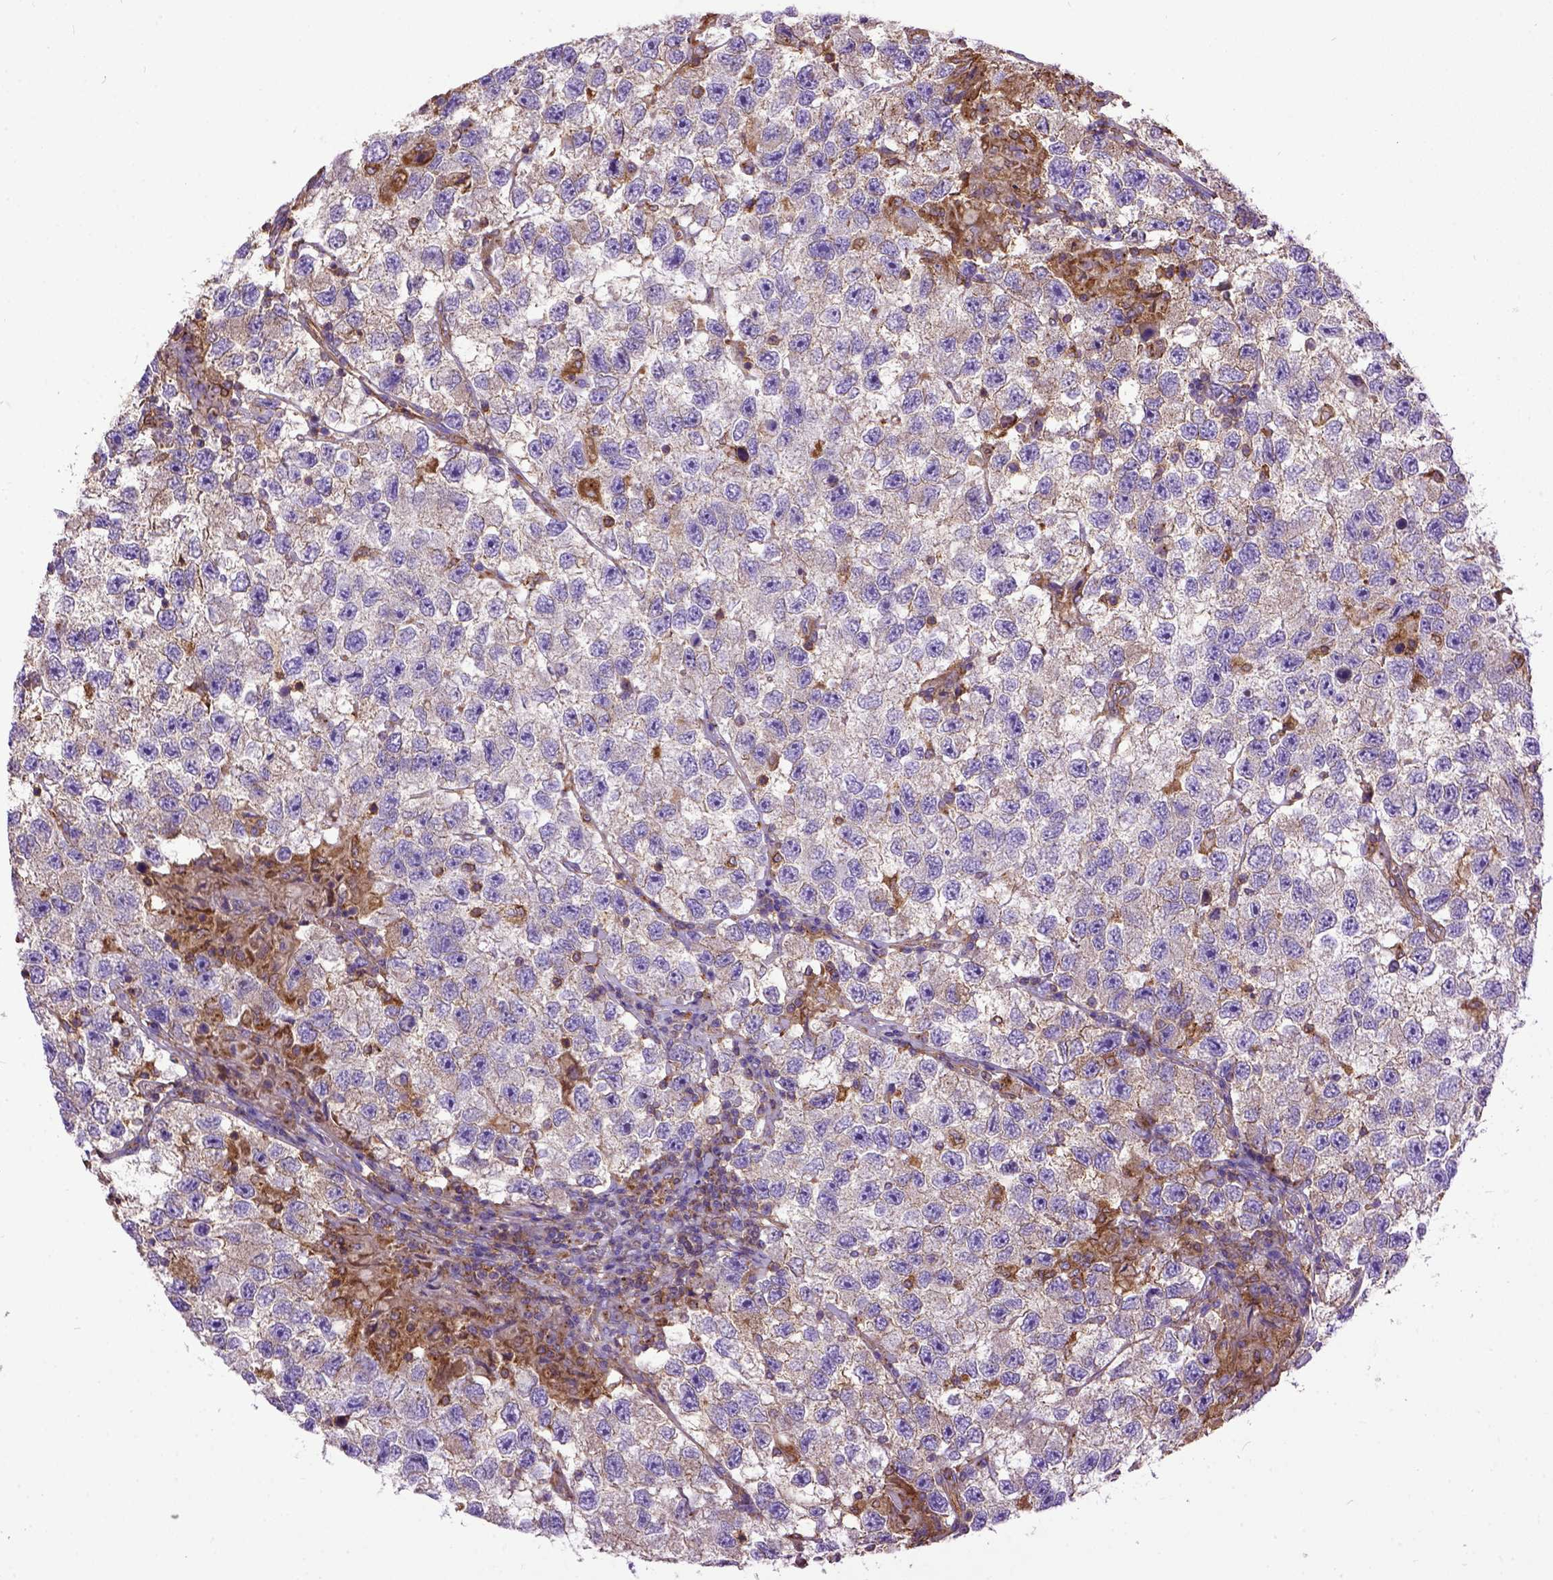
{"staining": {"intensity": "weak", "quantity": "<25%", "location": "cytoplasmic/membranous"}, "tissue": "testis cancer", "cell_type": "Tumor cells", "image_type": "cancer", "snomed": [{"axis": "morphology", "description": "Seminoma, NOS"}, {"axis": "topography", "description": "Testis"}], "caption": "Immunohistochemistry histopathology image of human testis cancer stained for a protein (brown), which exhibits no expression in tumor cells.", "gene": "MVP", "patient": {"sex": "male", "age": 26}}